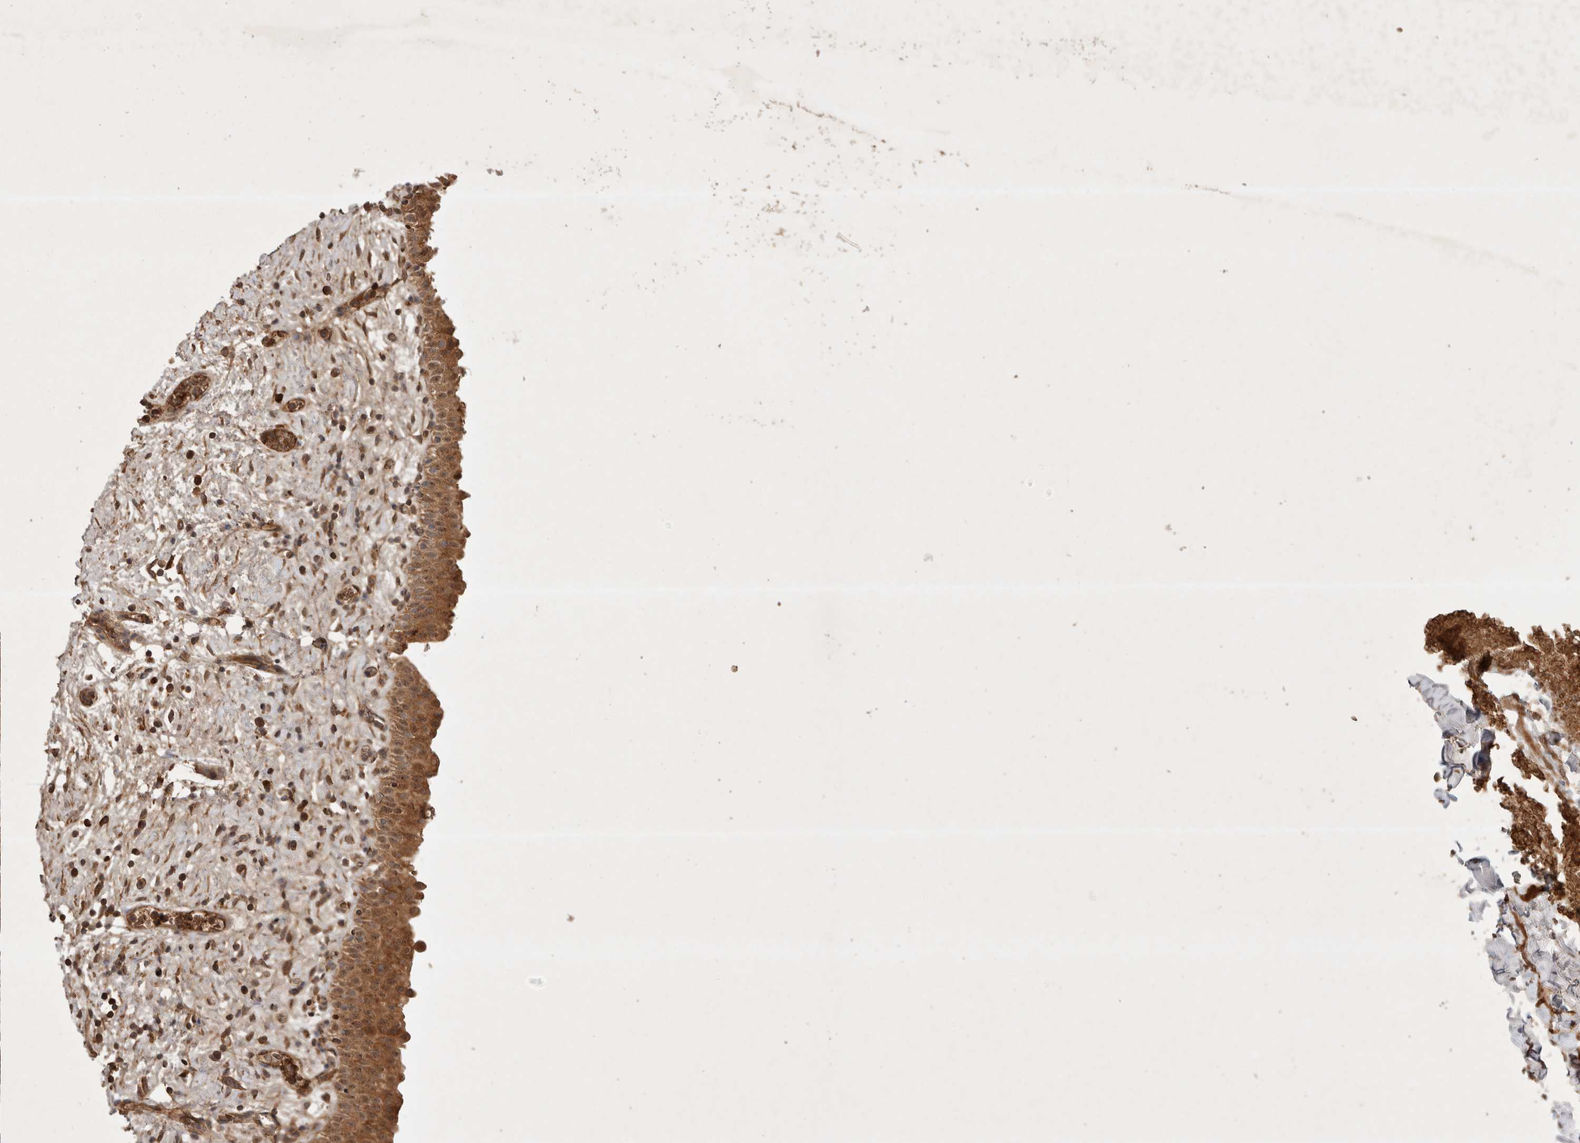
{"staining": {"intensity": "moderate", "quantity": ">75%", "location": "cytoplasmic/membranous,nuclear"}, "tissue": "urinary bladder", "cell_type": "Urothelial cells", "image_type": "normal", "snomed": [{"axis": "morphology", "description": "Normal tissue, NOS"}, {"axis": "topography", "description": "Urinary bladder"}], "caption": "The image reveals a brown stain indicating the presence of a protein in the cytoplasmic/membranous,nuclear of urothelial cells in urinary bladder.", "gene": "FAM221A", "patient": {"sex": "male", "age": 82}}